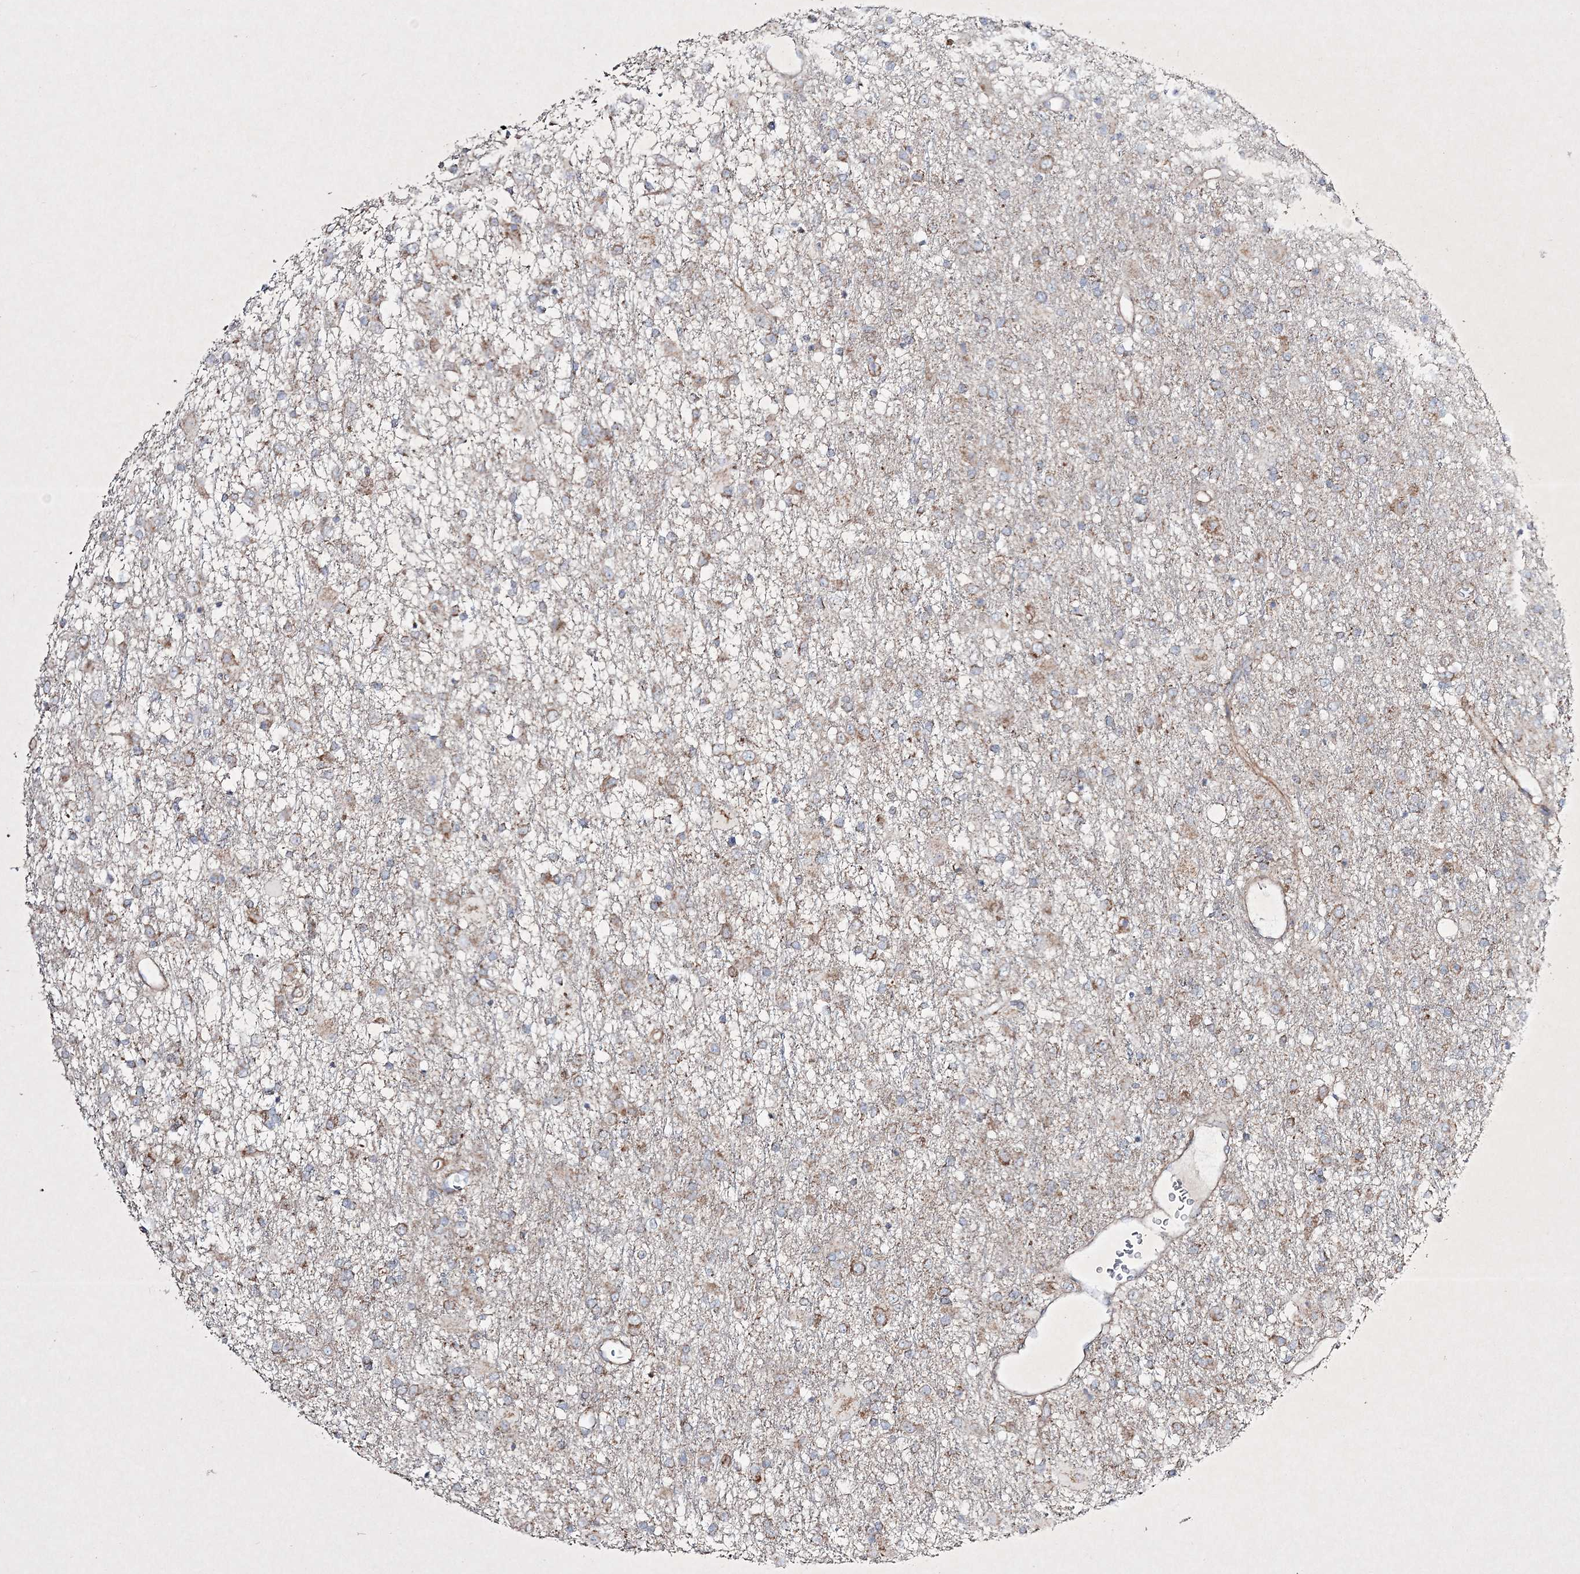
{"staining": {"intensity": "weak", "quantity": "<25%", "location": "cytoplasmic/membranous"}, "tissue": "glioma", "cell_type": "Tumor cells", "image_type": "cancer", "snomed": [{"axis": "morphology", "description": "Glioma, malignant, Low grade"}, {"axis": "topography", "description": "Brain"}], "caption": "A high-resolution image shows IHC staining of glioma, which displays no significant positivity in tumor cells.", "gene": "RICTOR", "patient": {"sex": "male", "age": 65}}